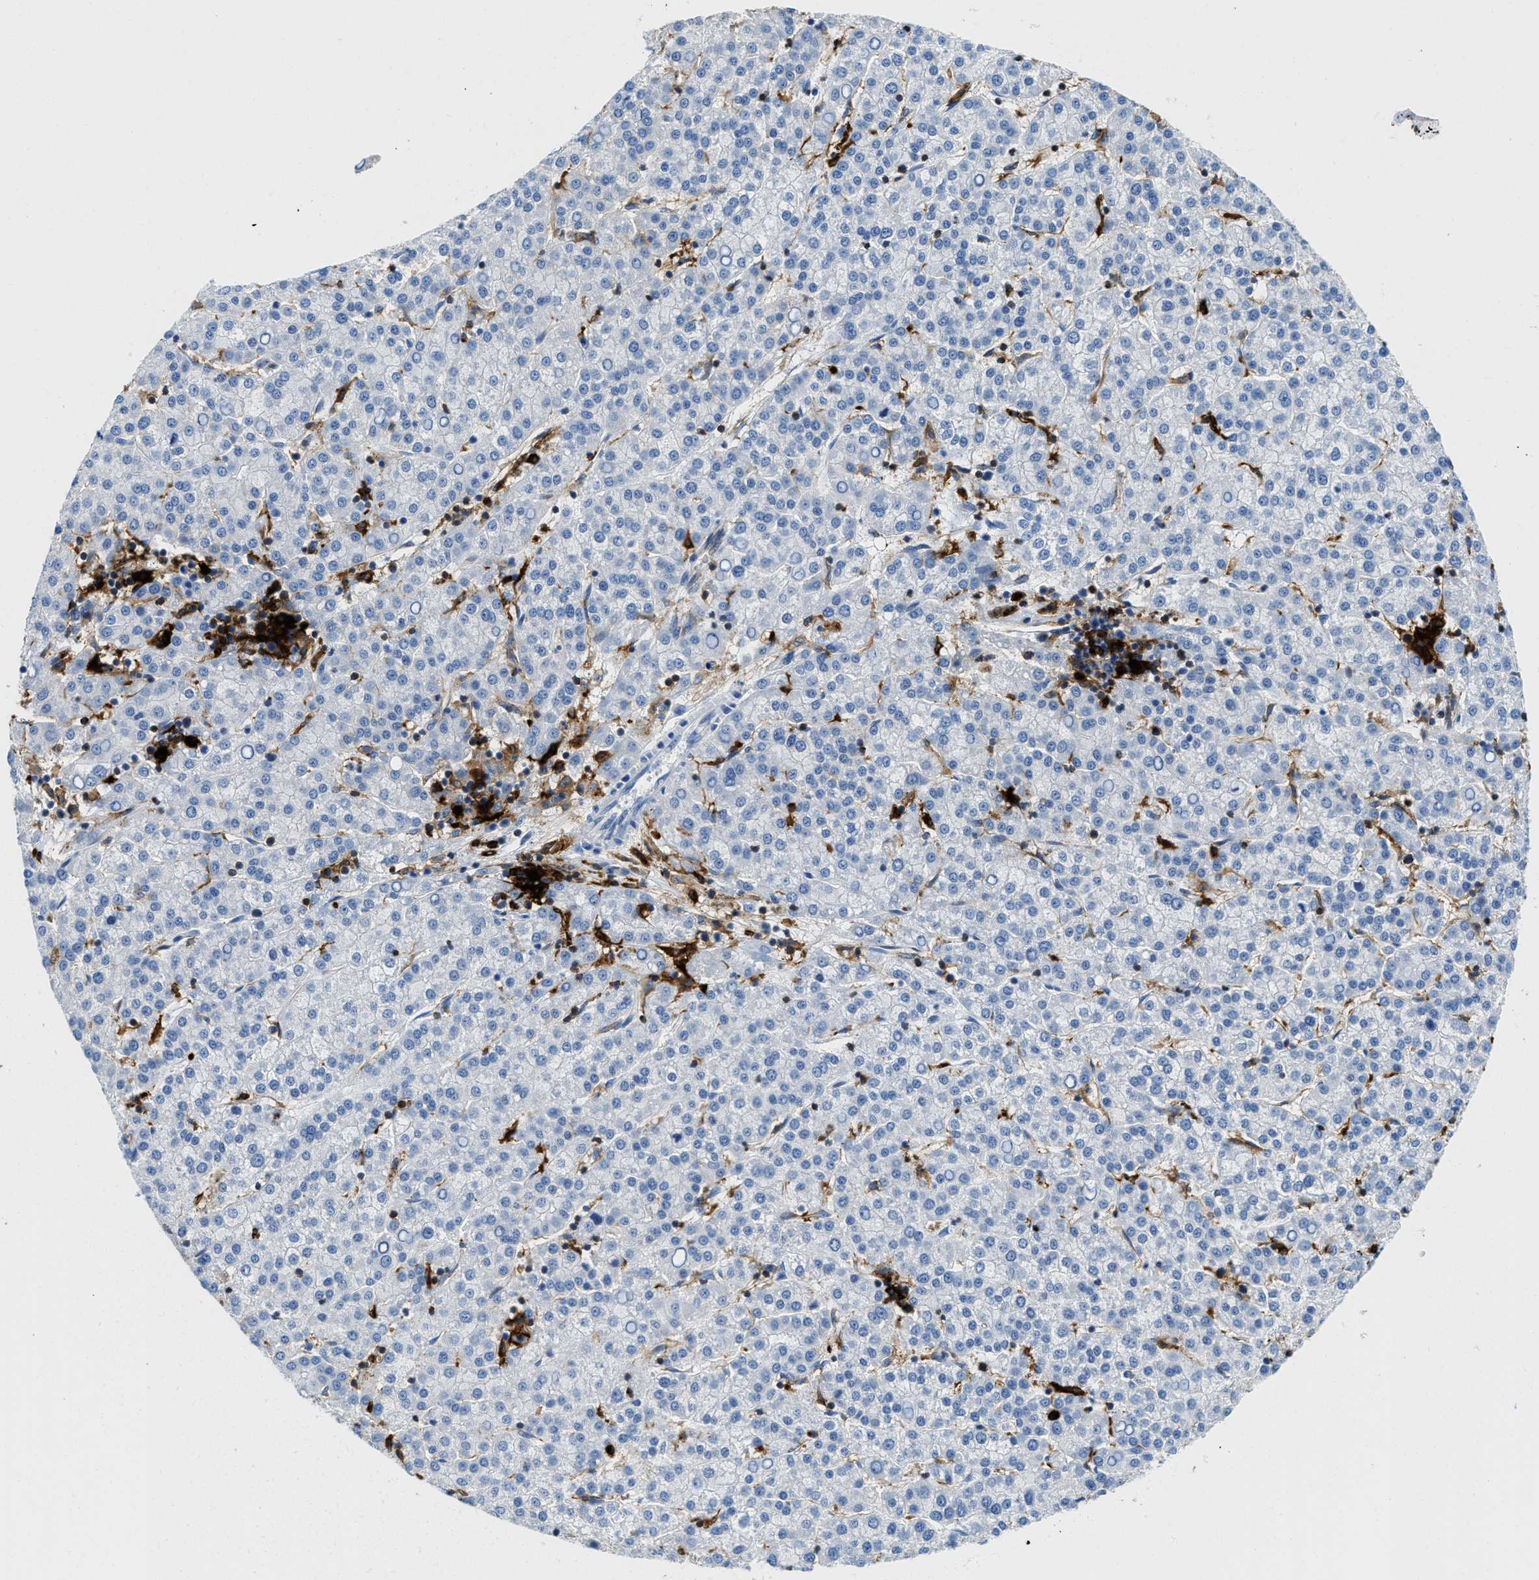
{"staining": {"intensity": "negative", "quantity": "none", "location": "none"}, "tissue": "liver cancer", "cell_type": "Tumor cells", "image_type": "cancer", "snomed": [{"axis": "morphology", "description": "Carcinoma, Hepatocellular, NOS"}, {"axis": "topography", "description": "Liver"}], "caption": "This is an immunohistochemistry (IHC) photomicrograph of human hepatocellular carcinoma (liver). There is no staining in tumor cells.", "gene": "CD226", "patient": {"sex": "female", "age": 58}}